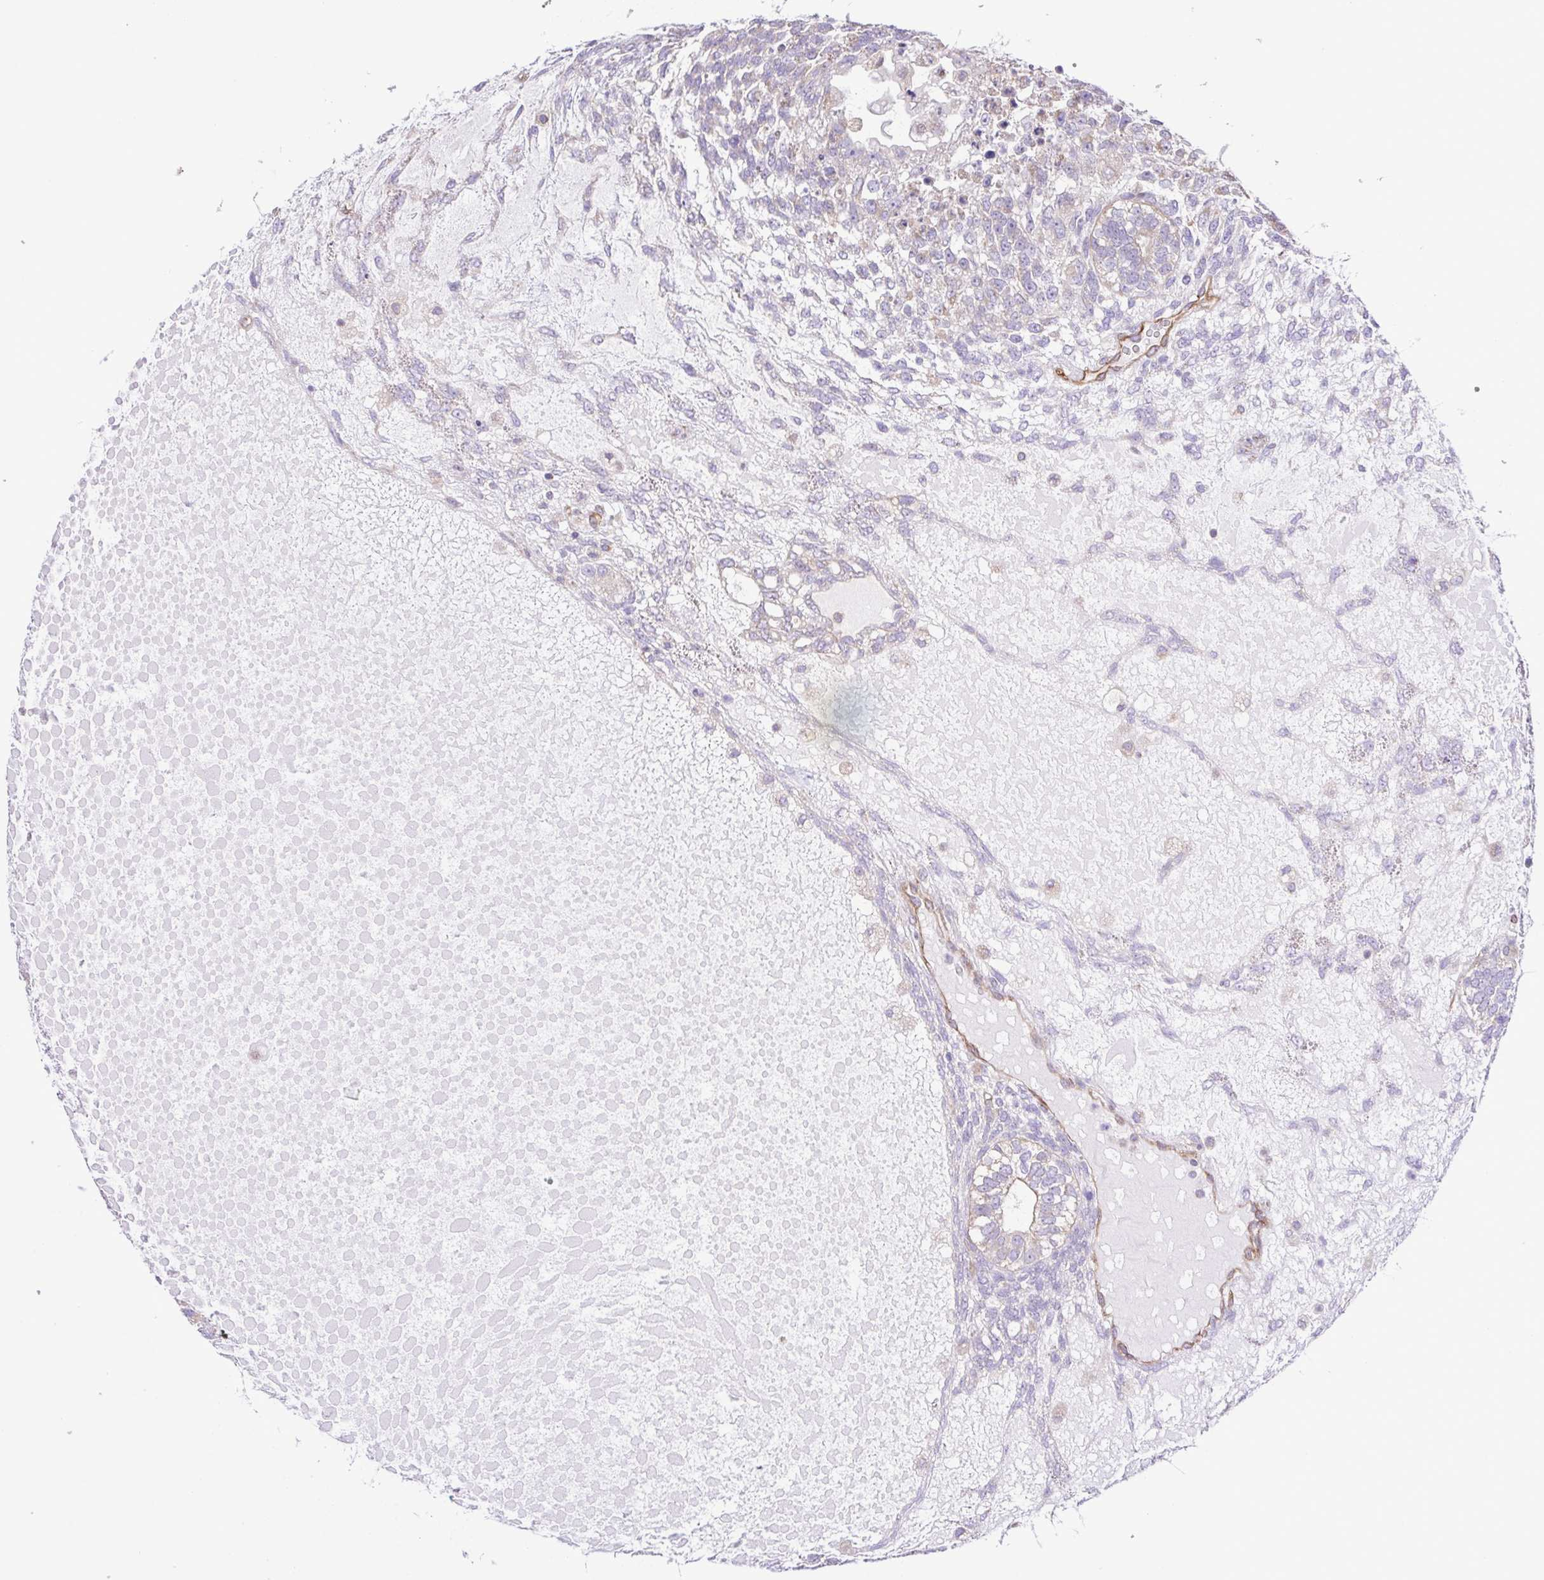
{"staining": {"intensity": "negative", "quantity": "none", "location": "none"}, "tissue": "testis cancer", "cell_type": "Tumor cells", "image_type": "cancer", "snomed": [{"axis": "morphology", "description": "Carcinoma, Embryonal, NOS"}, {"axis": "topography", "description": "Testis"}], "caption": "Image shows no protein staining in tumor cells of testis cancer (embryonal carcinoma) tissue. (DAB IHC visualized using brightfield microscopy, high magnification).", "gene": "FLT1", "patient": {"sex": "male", "age": 23}}